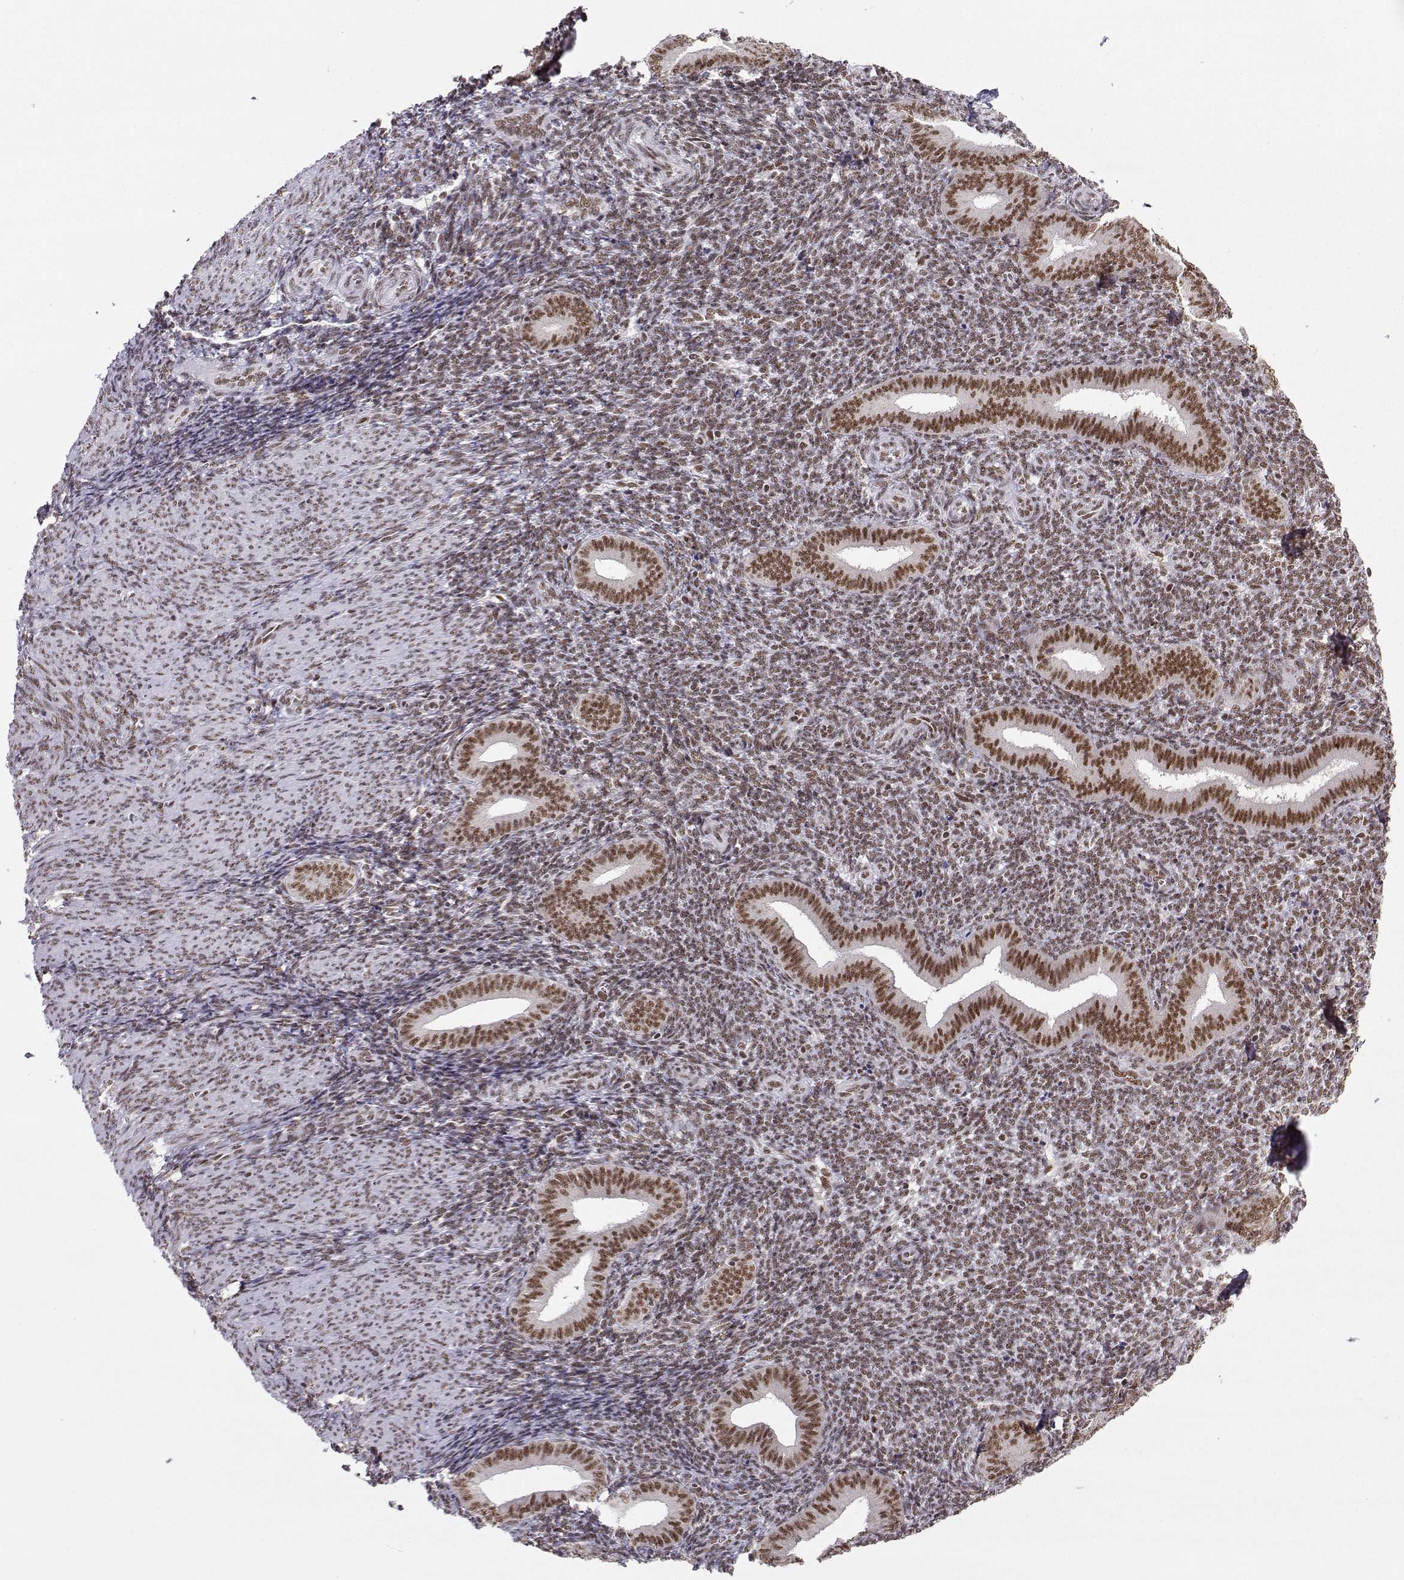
{"staining": {"intensity": "weak", "quantity": "25%-75%", "location": "nuclear"}, "tissue": "endometrium", "cell_type": "Cells in endometrial stroma", "image_type": "normal", "snomed": [{"axis": "morphology", "description": "Normal tissue, NOS"}, {"axis": "topography", "description": "Endometrium"}], "caption": "Human endometrium stained for a protein (brown) demonstrates weak nuclear positive expression in about 25%-75% of cells in endometrial stroma.", "gene": "SNRPB2", "patient": {"sex": "female", "age": 25}}